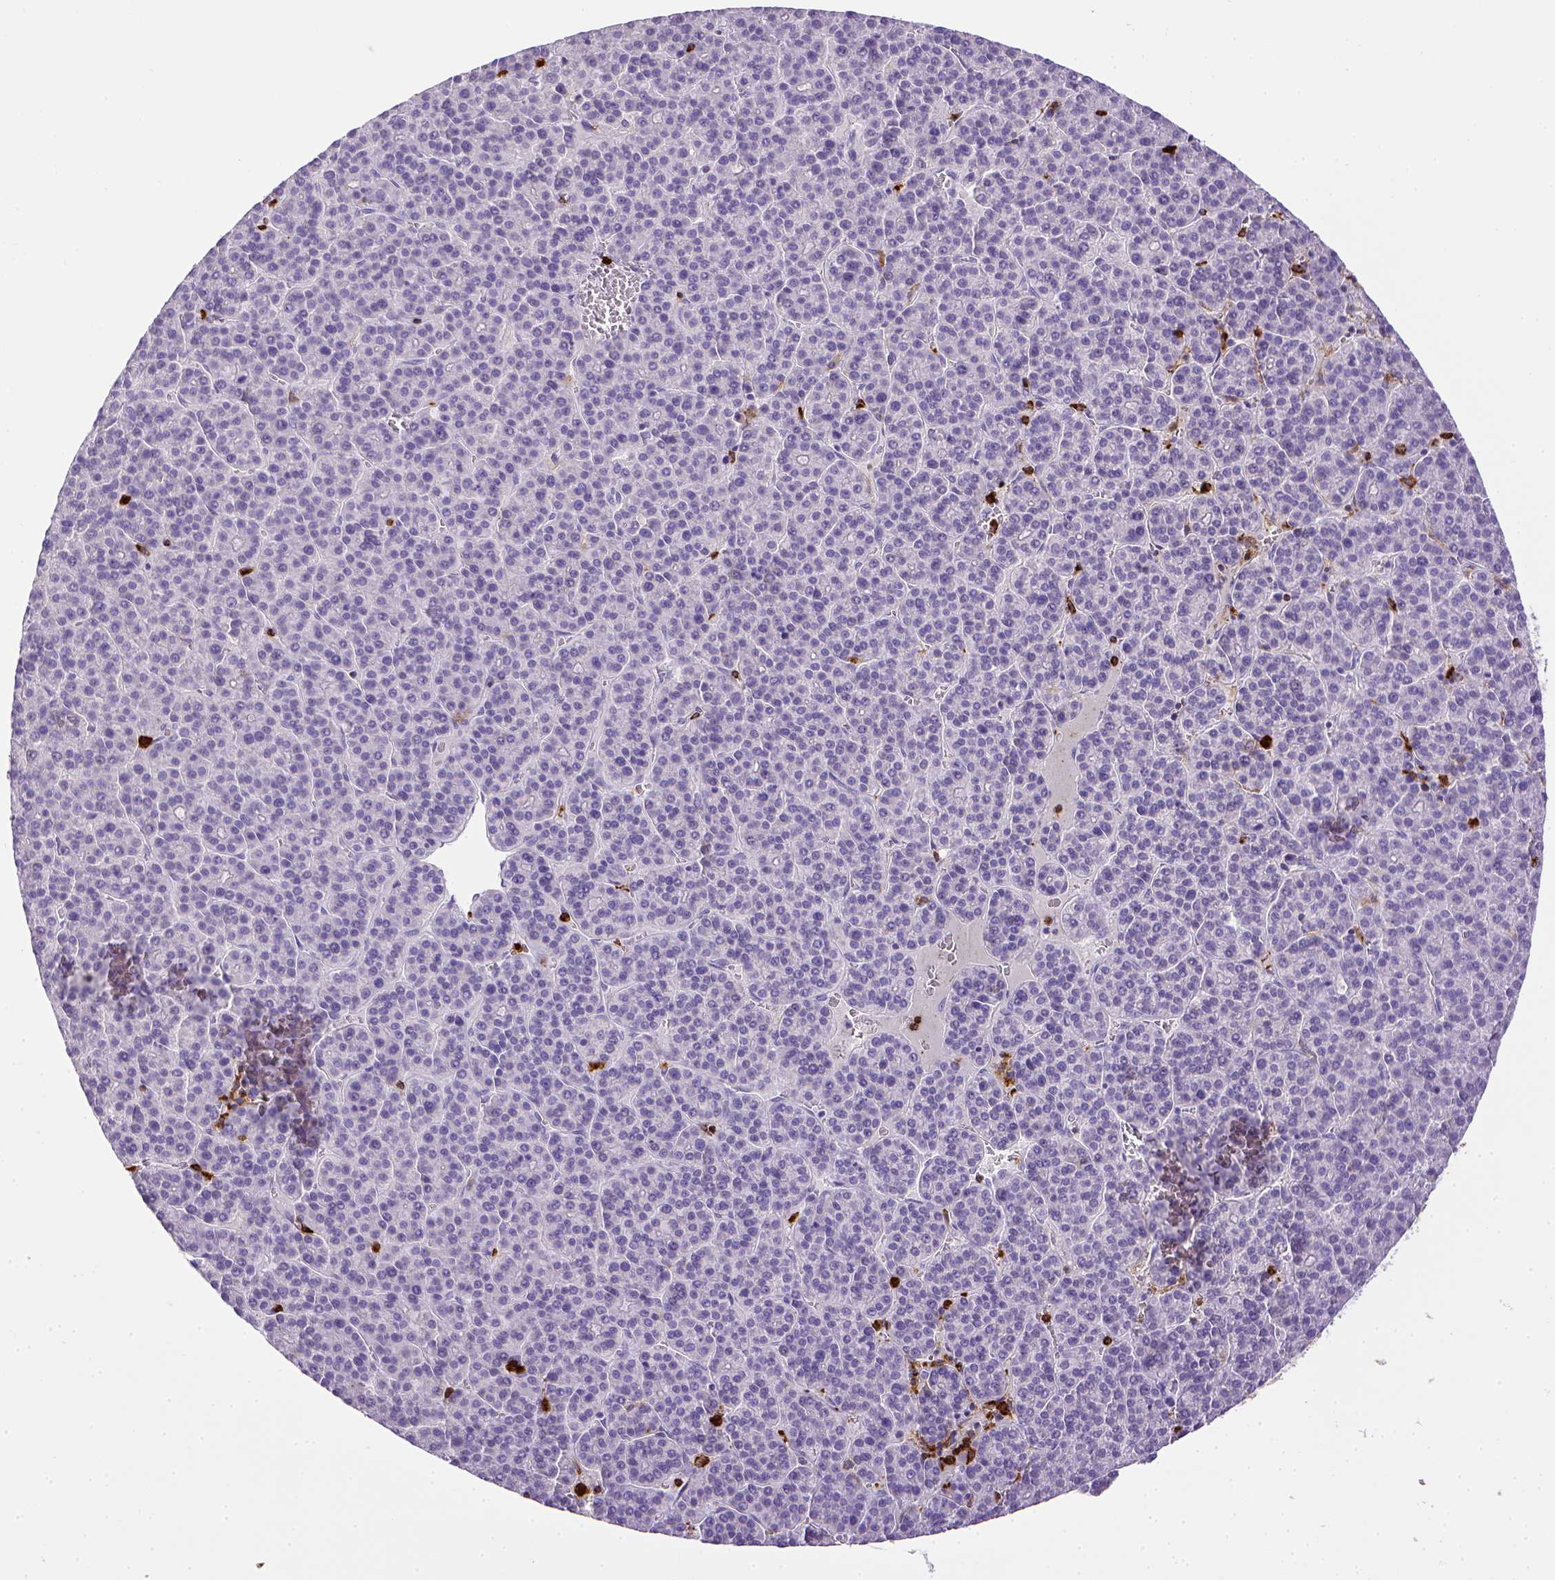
{"staining": {"intensity": "negative", "quantity": "none", "location": "none"}, "tissue": "liver cancer", "cell_type": "Tumor cells", "image_type": "cancer", "snomed": [{"axis": "morphology", "description": "Carcinoma, Hepatocellular, NOS"}, {"axis": "topography", "description": "Liver"}], "caption": "High magnification brightfield microscopy of liver cancer (hepatocellular carcinoma) stained with DAB (brown) and counterstained with hematoxylin (blue): tumor cells show no significant positivity.", "gene": "ITGAM", "patient": {"sex": "female", "age": 58}}